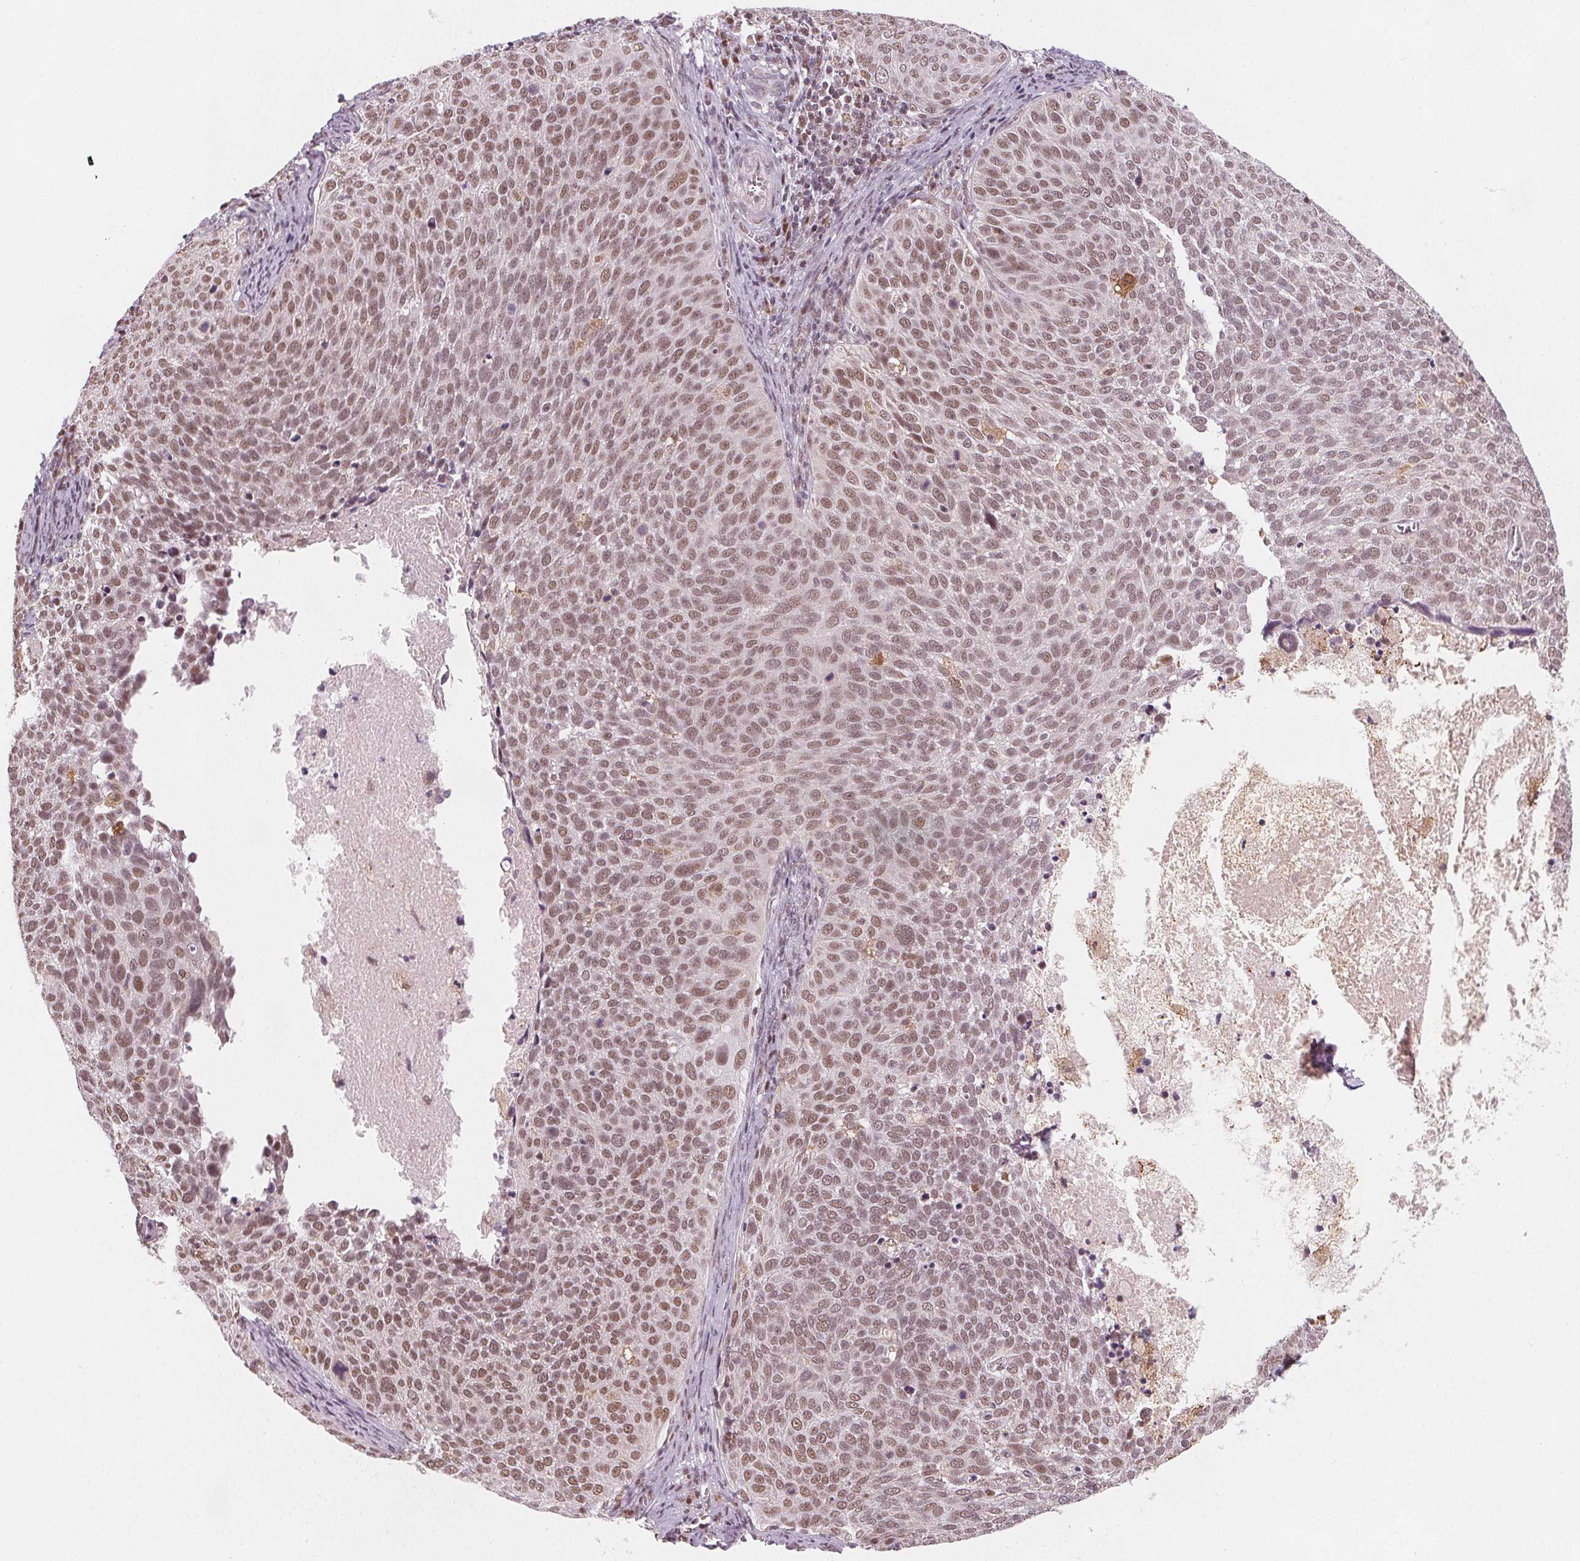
{"staining": {"intensity": "moderate", "quantity": ">75%", "location": "nuclear"}, "tissue": "cervical cancer", "cell_type": "Tumor cells", "image_type": "cancer", "snomed": [{"axis": "morphology", "description": "Squamous cell carcinoma, NOS"}, {"axis": "topography", "description": "Cervix"}], "caption": "Immunohistochemical staining of cervical cancer (squamous cell carcinoma) shows medium levels of moderate nuclear staining in approximately >75% of tumor cells.", "gene": "DPM2", "patient": {"sex": "female", "age": 39}}